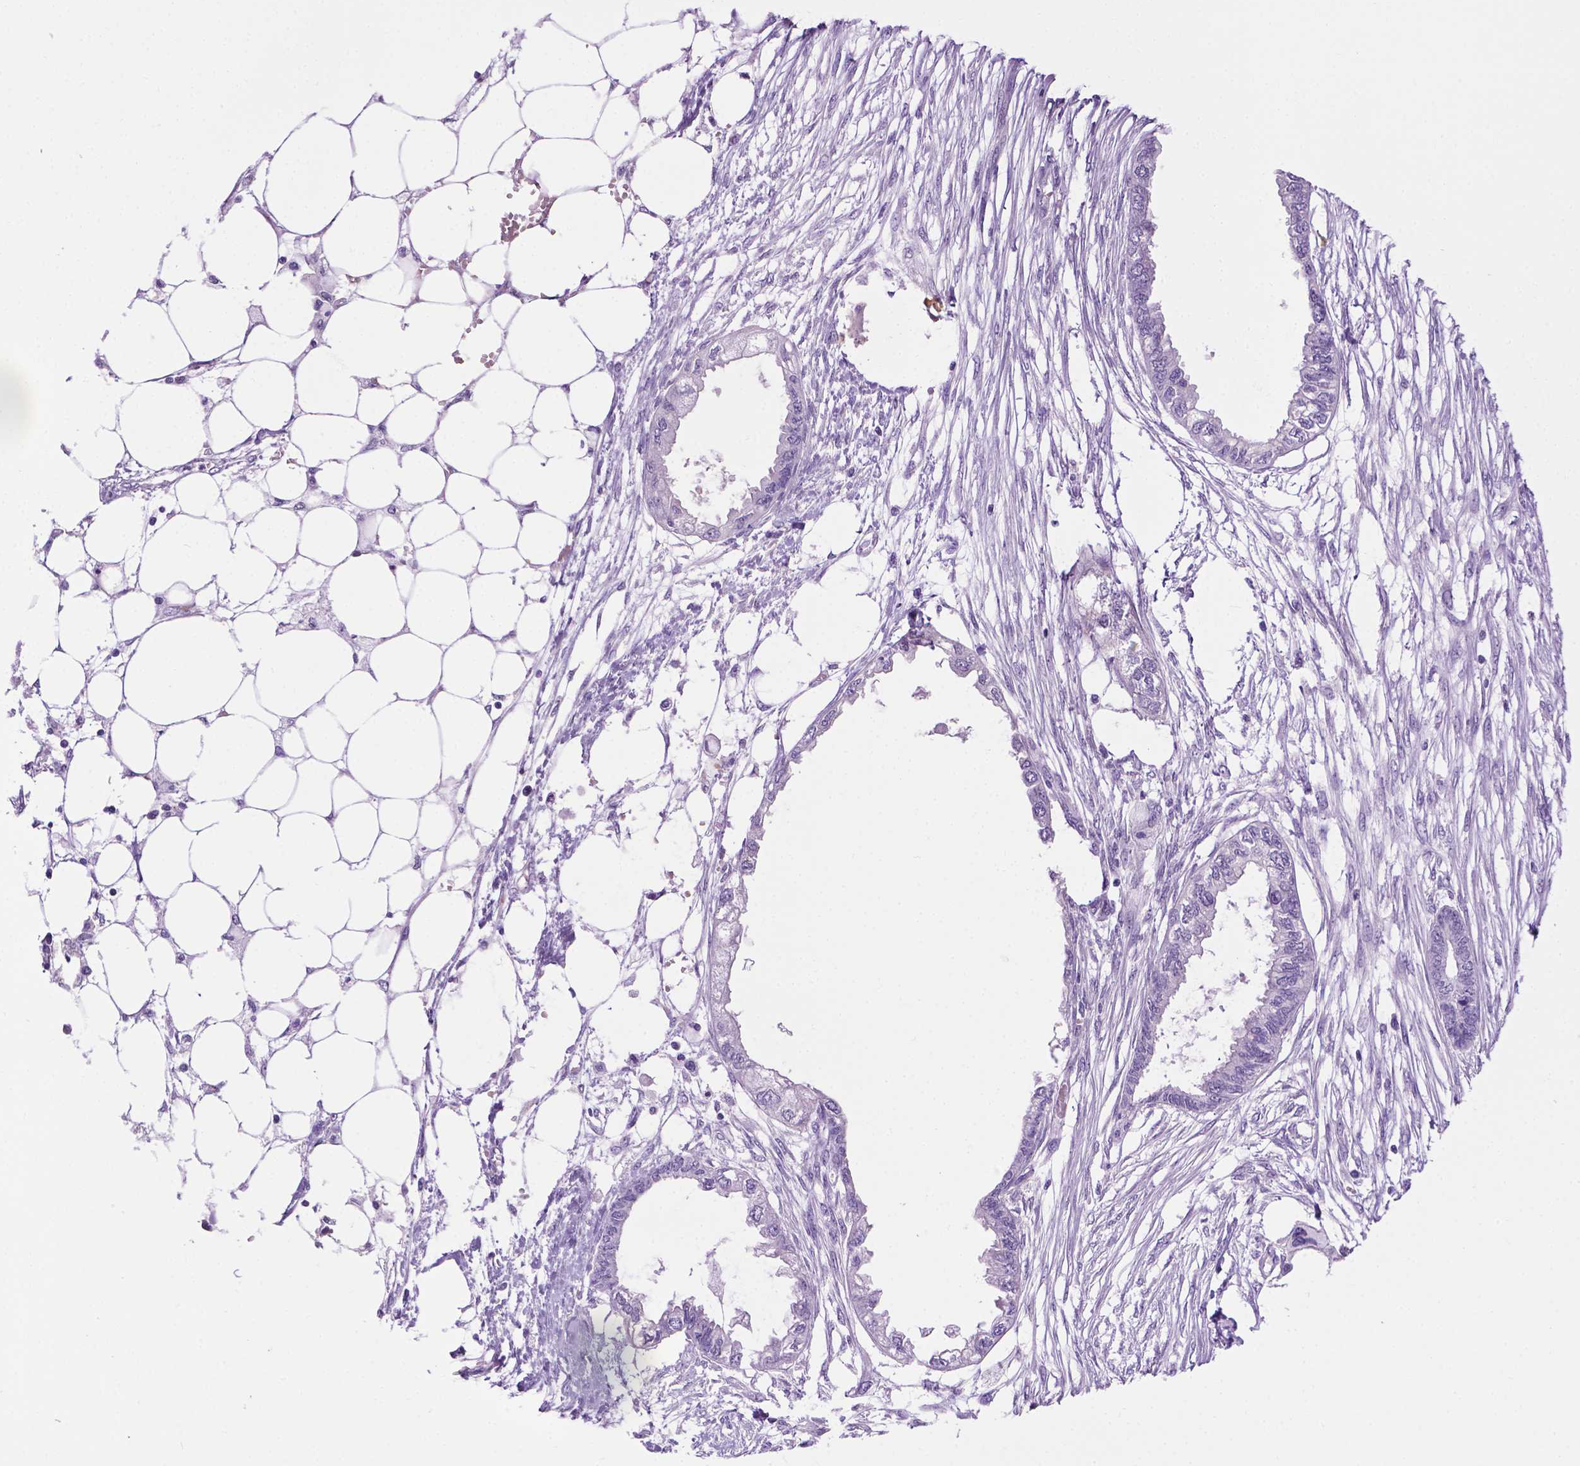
{"staining": {"intensity": "negative", "quantity": "none", "location": "none"}, "tissue": "endometrial cancer", "cell_type": "Tumor cells", "image_type": "cancer", "snomed": [{"axis": "morphology", "description": "Adenocarcinoma, NOS"}, {"axis": "morphology", "description": "Adenocarcinoma, metastatic, NOS"}, {"axis": "topography", "description": "Adipose tissue"}, {"axis": "topography", "description": "Endometrium"}], "caption": "Immunohistochemistry (IHC) photomicrograph of endometrial cancer (metastatic adenocarcinoma) stained for a protein (brown), which demonstrates no positivity in tumor cells. (Immunohistochemistry (IHC), brightfield microscopy, high magnification).", "gene": "MMP27", "patient": {"sex": "female", "age": 67}}